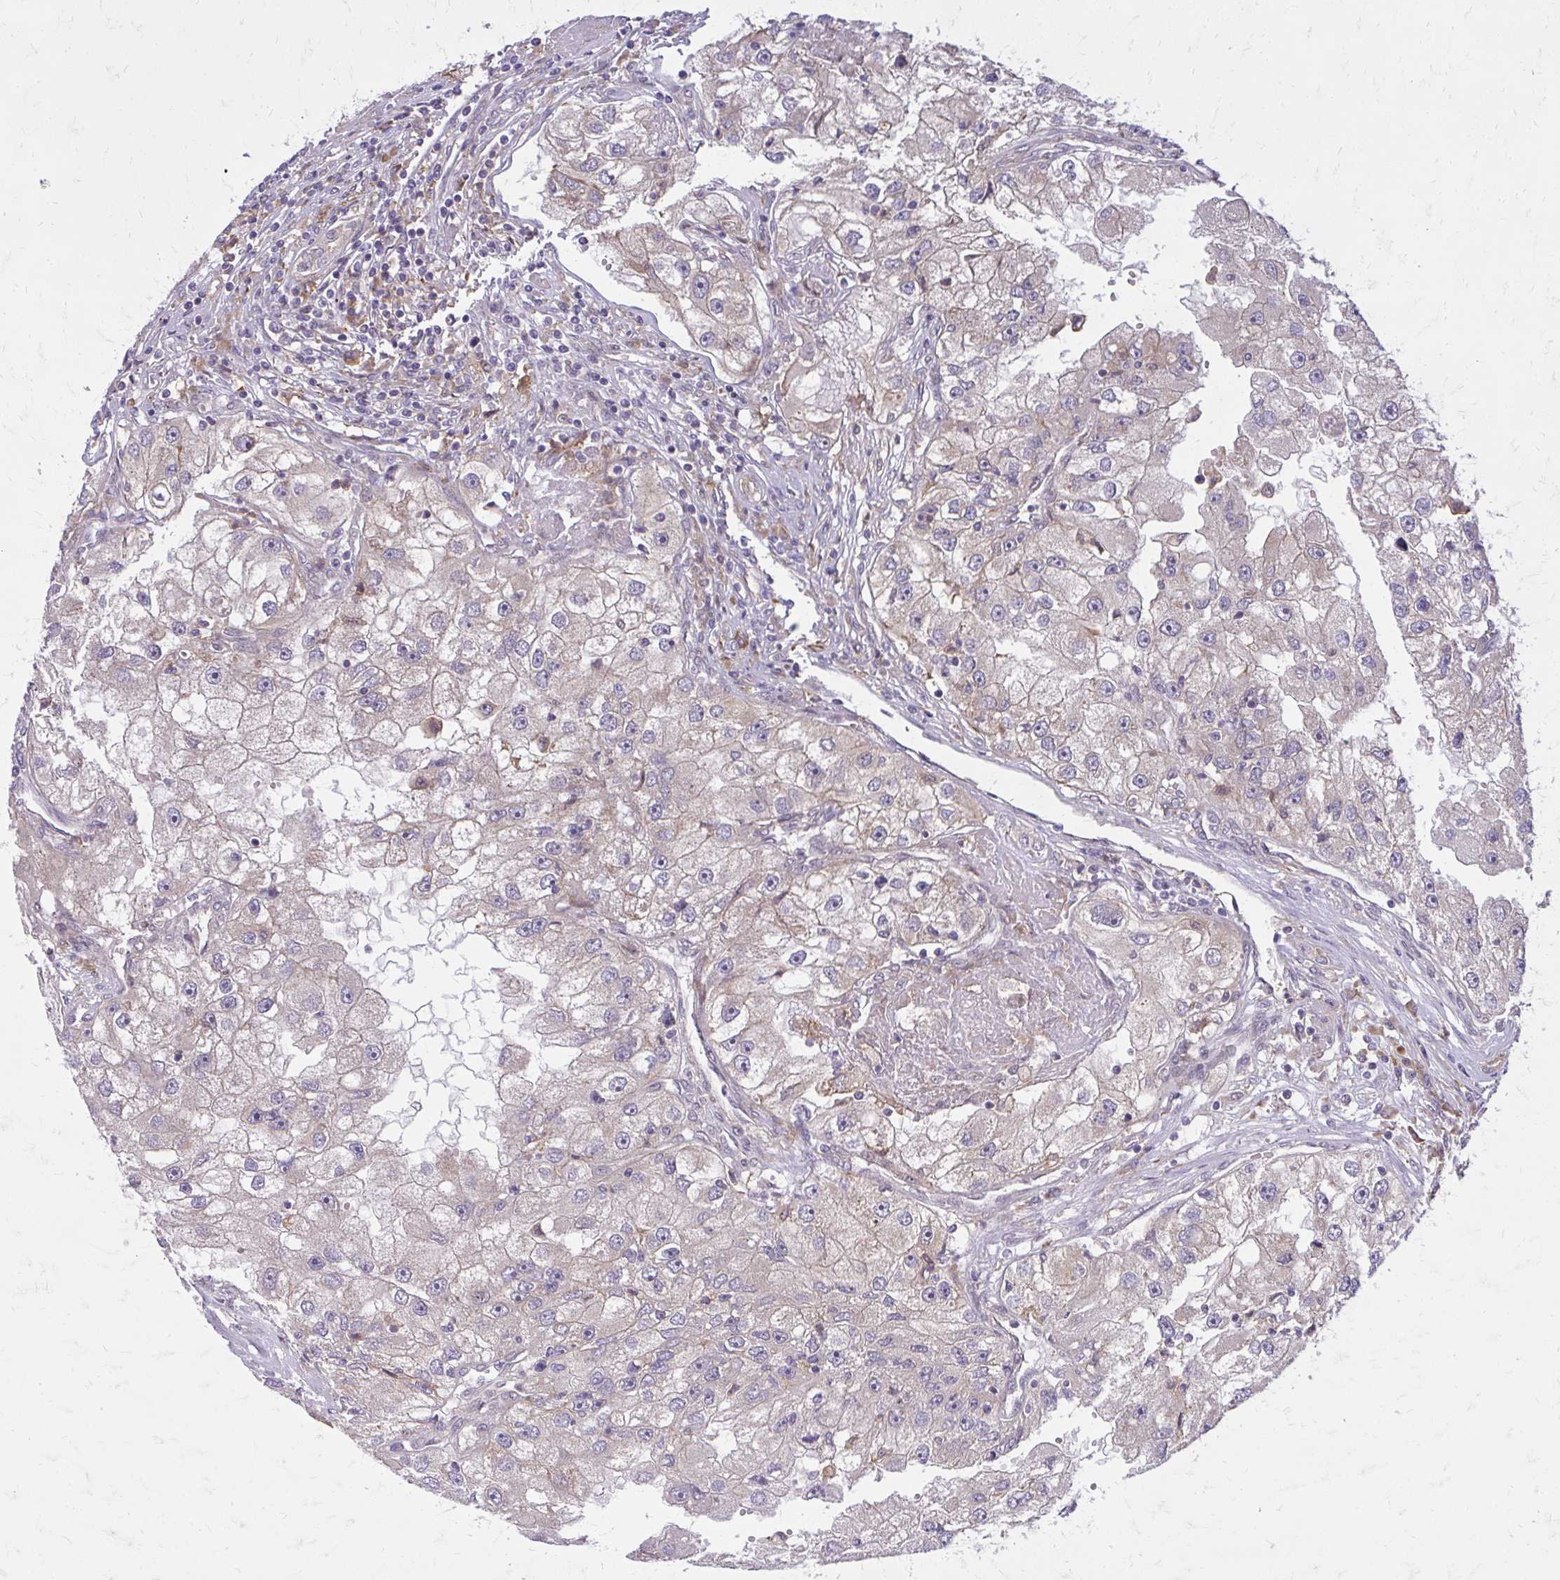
{"staining": {"intensity": "weak", "quantity": "<25%", "location": "cytoplasmic/membranous"}, "tissue": "renal cancer", "cell_type": "Tumor cells", "image_type": "cancer", "snomed": [{"axis": "morphology", "description": "Adenocarcinoma, NOS"}, {"axis": "topography", "description": "Kidney"}], "caption": "High power microscopy micrograph of an immunohistochemistry micrograph of renal cancer (adenocarcinoma), revealing no significant staining in tumor cells.", "gene": "OXNAD1", "patient": {"sex": "male", "age": 63}}